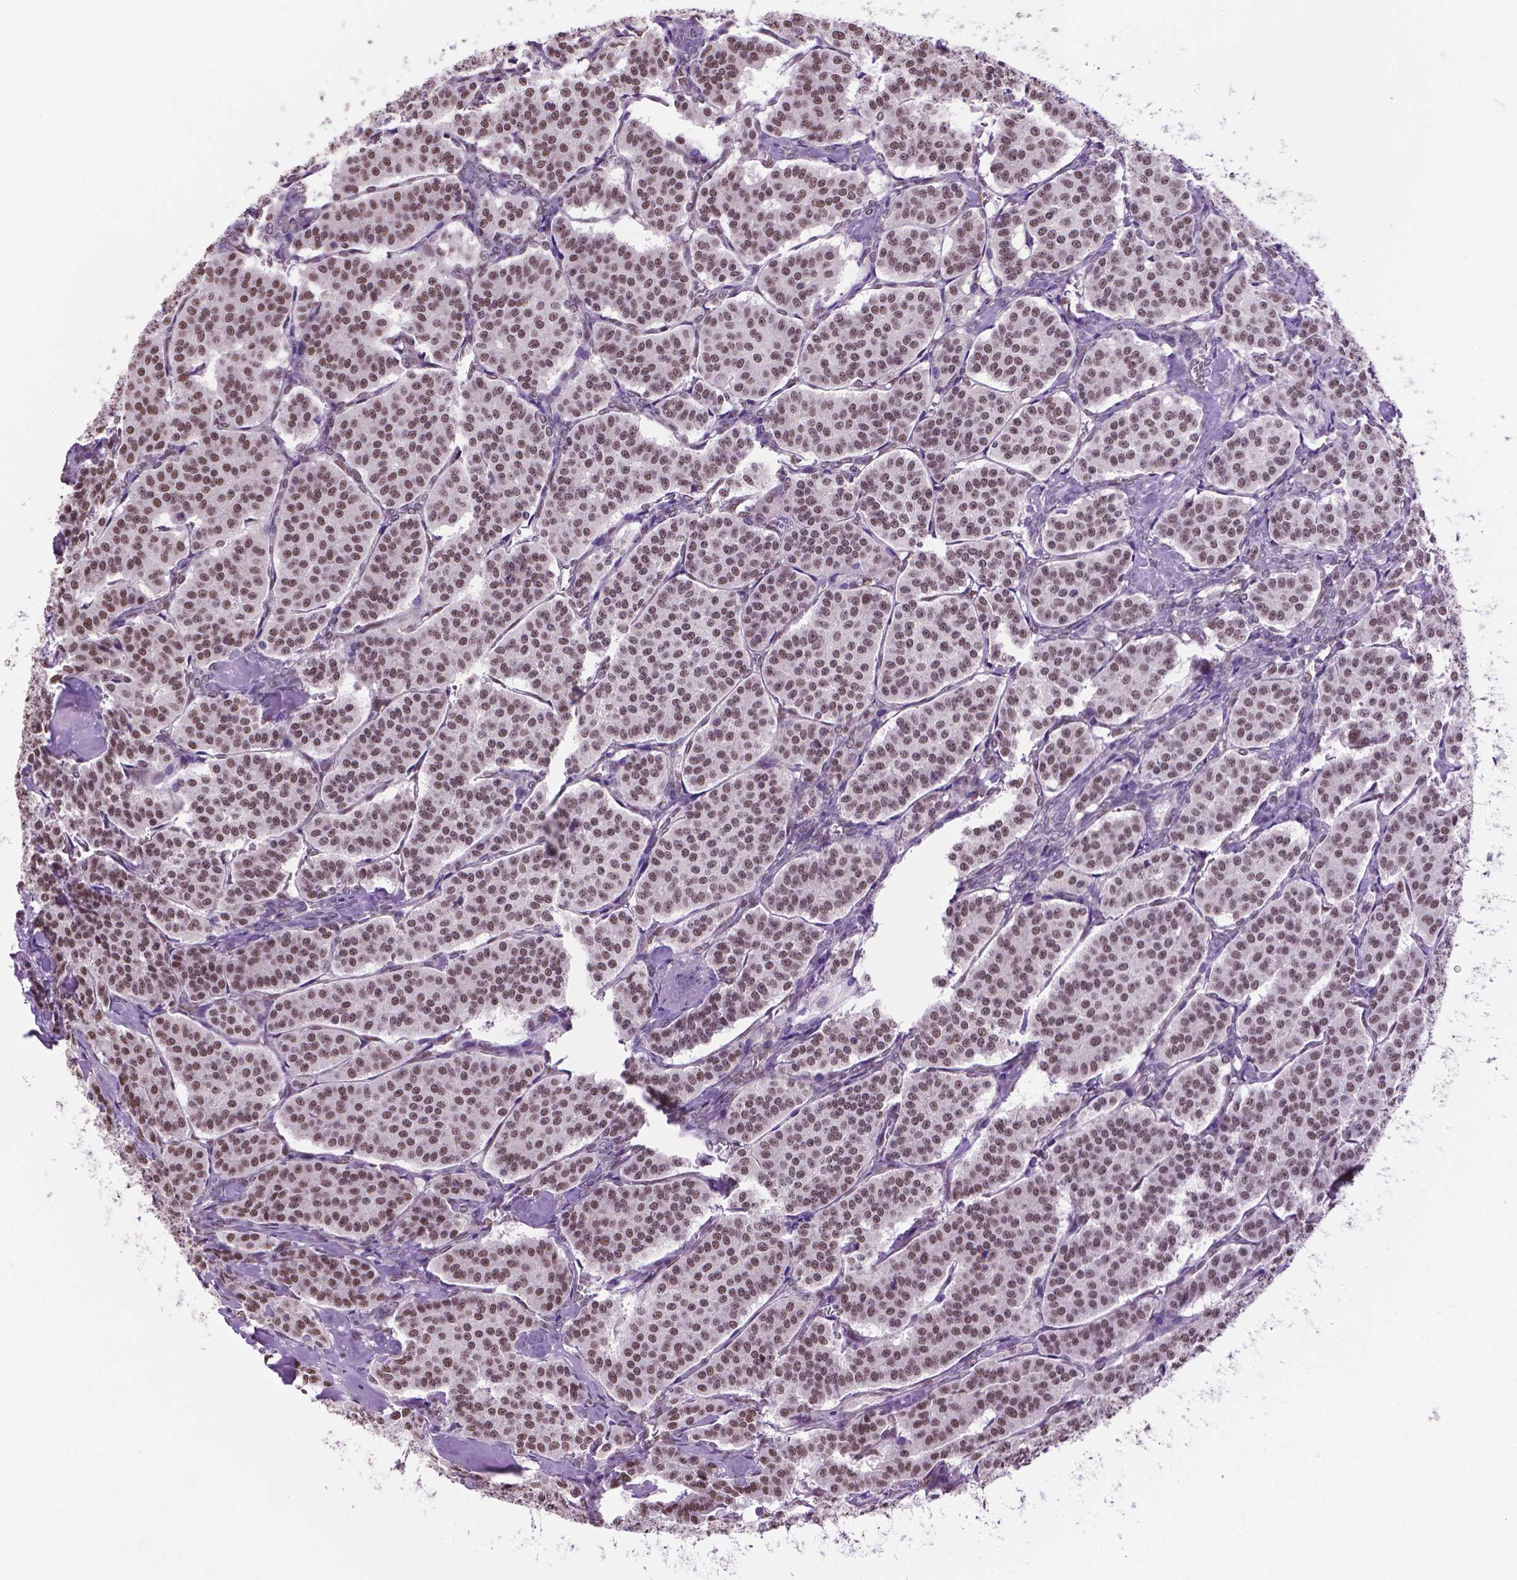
{"staining": {"intensity": "moderate", "quantity": ">75%", "location": "nuclear"}, "tissue": "carcinoid", "cell_type": "Tumor cells", "image_type": "cancer", "snomed": [{"axis": "morphology", "description": "Carcinoid, malignant, NOS"}, {"axis": "topography", "description": "Lung"}], "caption": "The photomicrograph exhibits staining of carcinoid, revealing moderate nuclear protein positivity (brown color) within tumor cells.", "gene": "ABI2", "patient": {"sex": "female", "age": 46}}